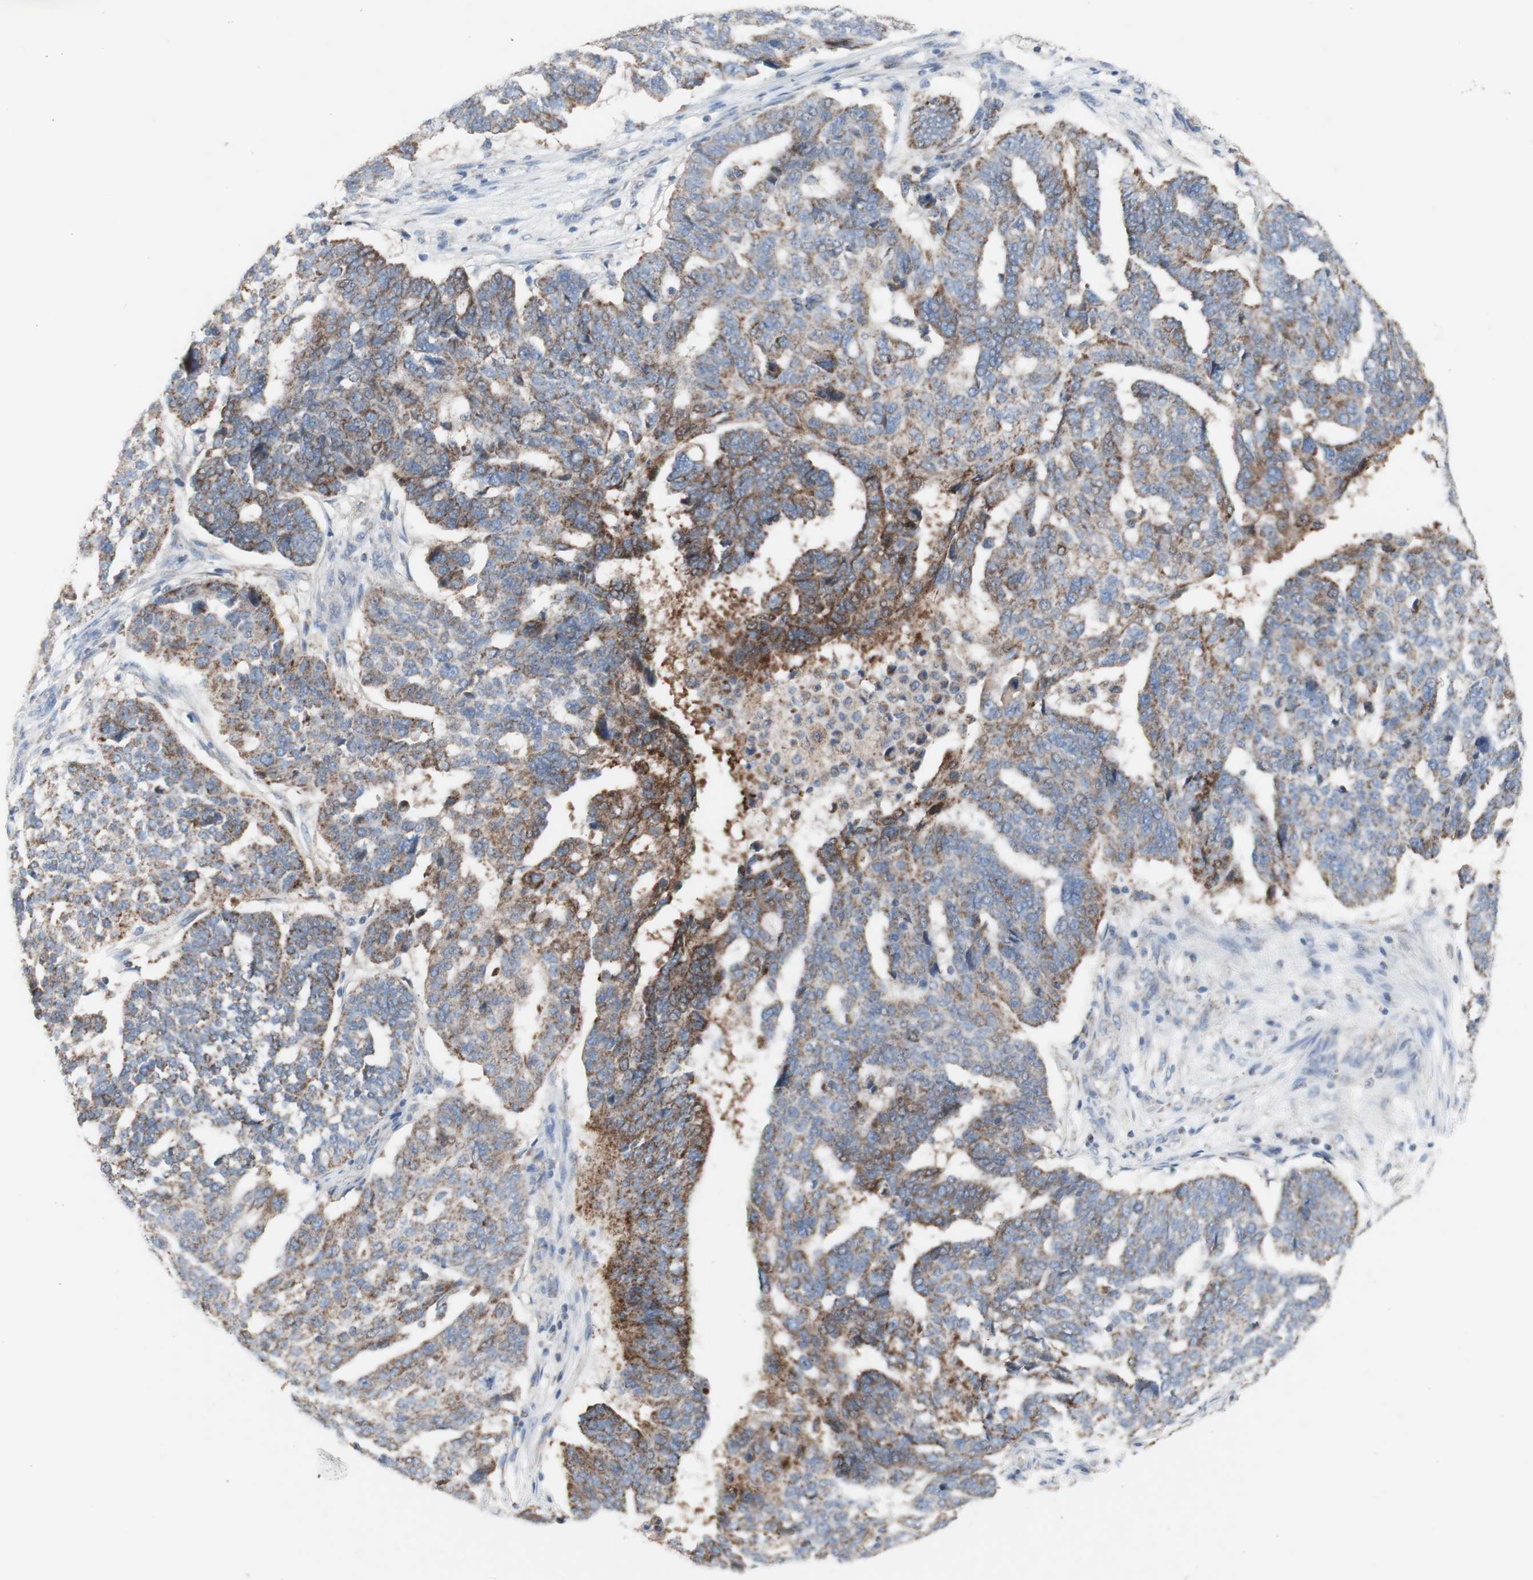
{"staining": {"intensity": "moderate", "quantity": "25%-75%", "location": "cytoplasmic/membranous"}, "tissue": "ovarian cancer", "cell_type": "Tumor cells", "image_type": "cancer", "snomed": [{"axis": "morphology", "description": "Cystadenocarcinoma, serous, NOS"}, {"axis": "topography", "description": "Ovary"}], "caption": "A brown stain highlights moderate cytoplasmic/membranous expression of a protein in ovarian cancer tumor cells.", "gene": "CNTNAP1", "patient": {"sex": "female", "age": 59}}